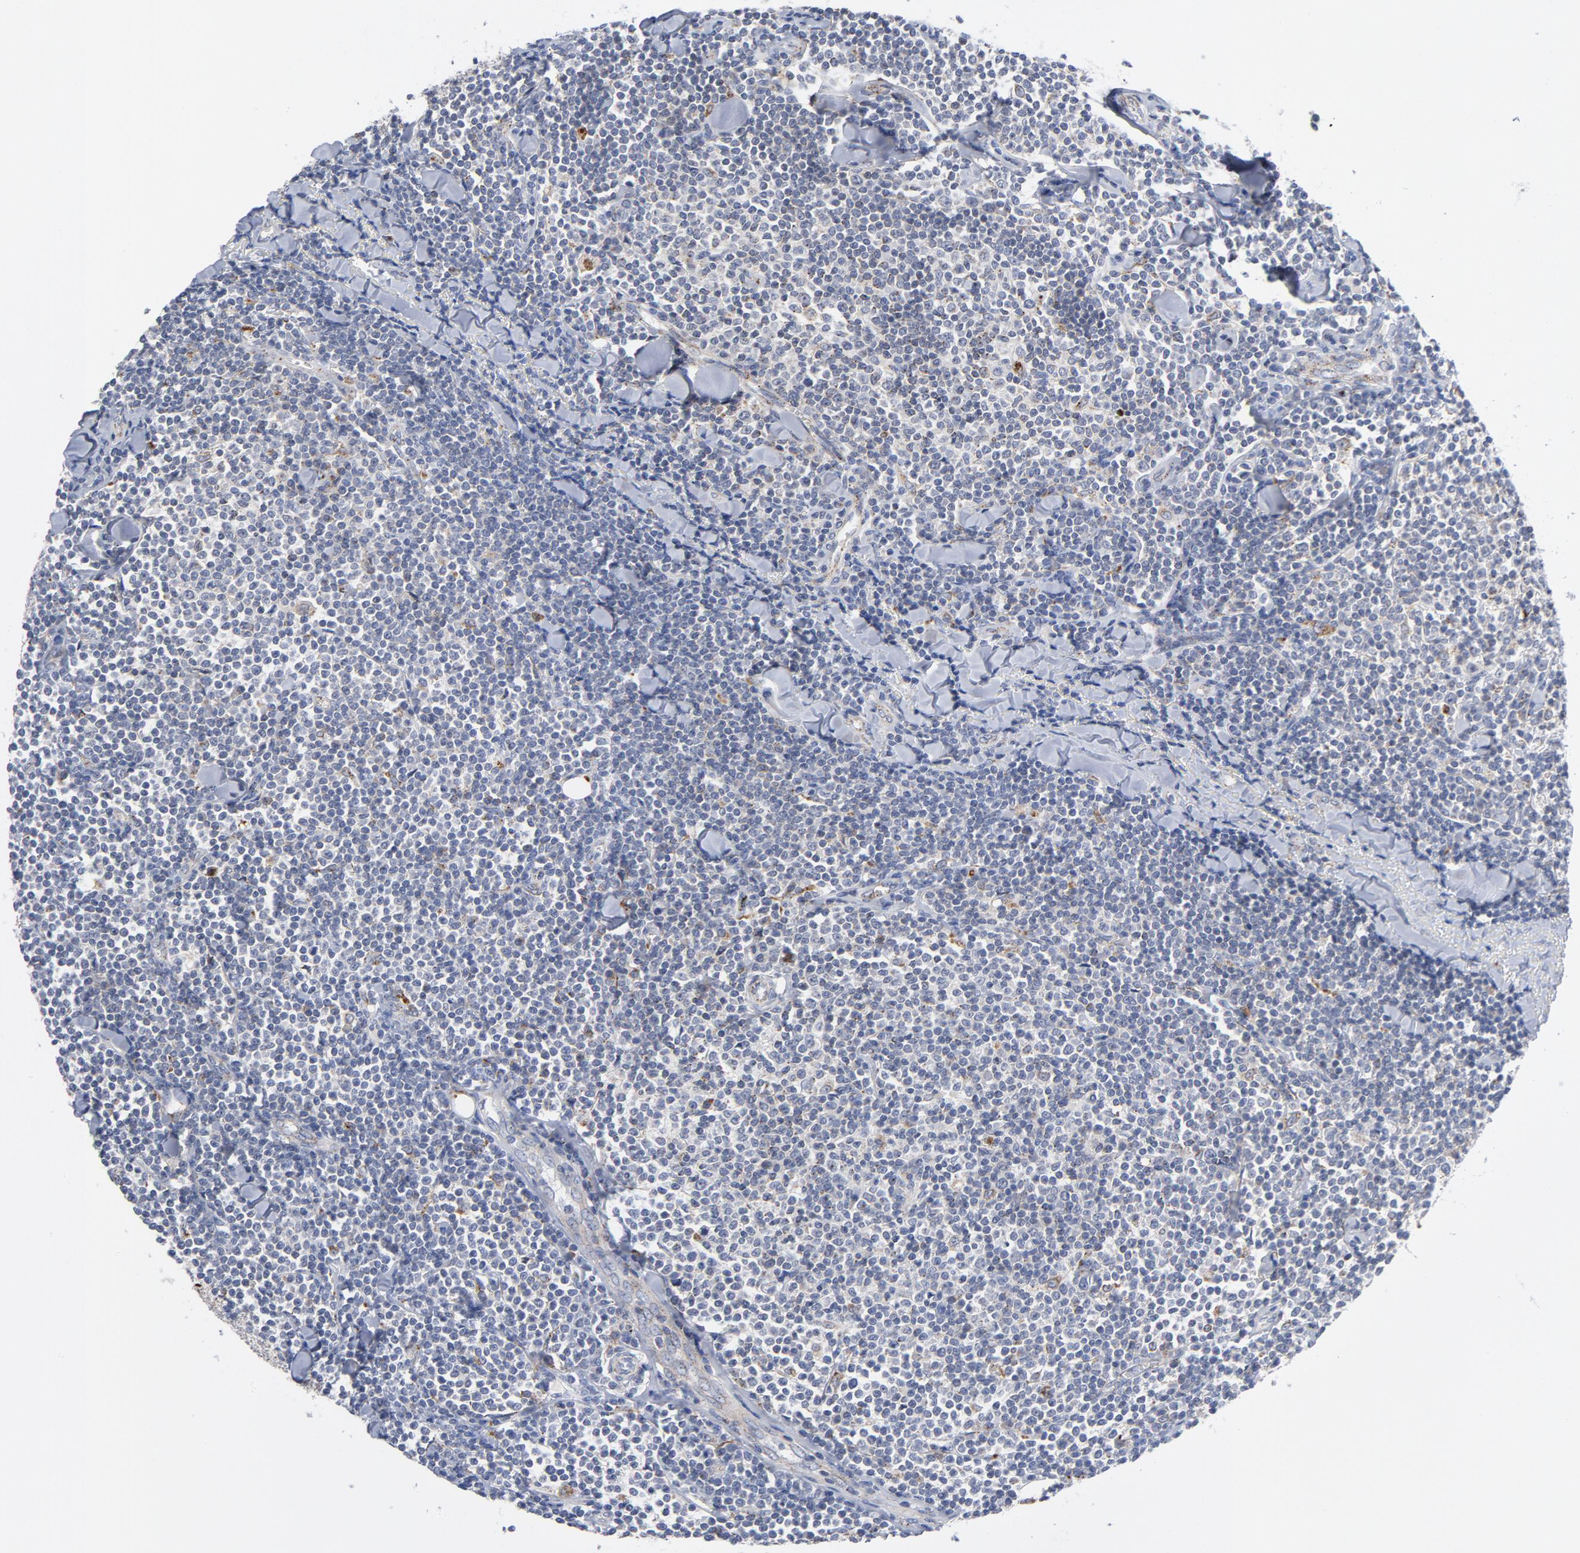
{"staining": {"intensity": "negative", "quantity": "none", "location": "none"}, "tissue": "lymphoma", "cell_type": "Tumor cells", "image_type": "cancer", "snomed": [{"axis": "morphology", "description": "Malignant lymphoma, non-Hodgkin's type, Low grade"}, {"axis": "topography", "description": "Soft tissue"}], "caption": "This photomicrograph is of low-grade malignant lymphoma, non-Hodgkin's type stained with IHC to label a protein in brown with the nuclei are counter-stained blue. There is no positivity in tumor cells.", "gene": "AKT2", "patient": {"sex": "male", "age": 92}}